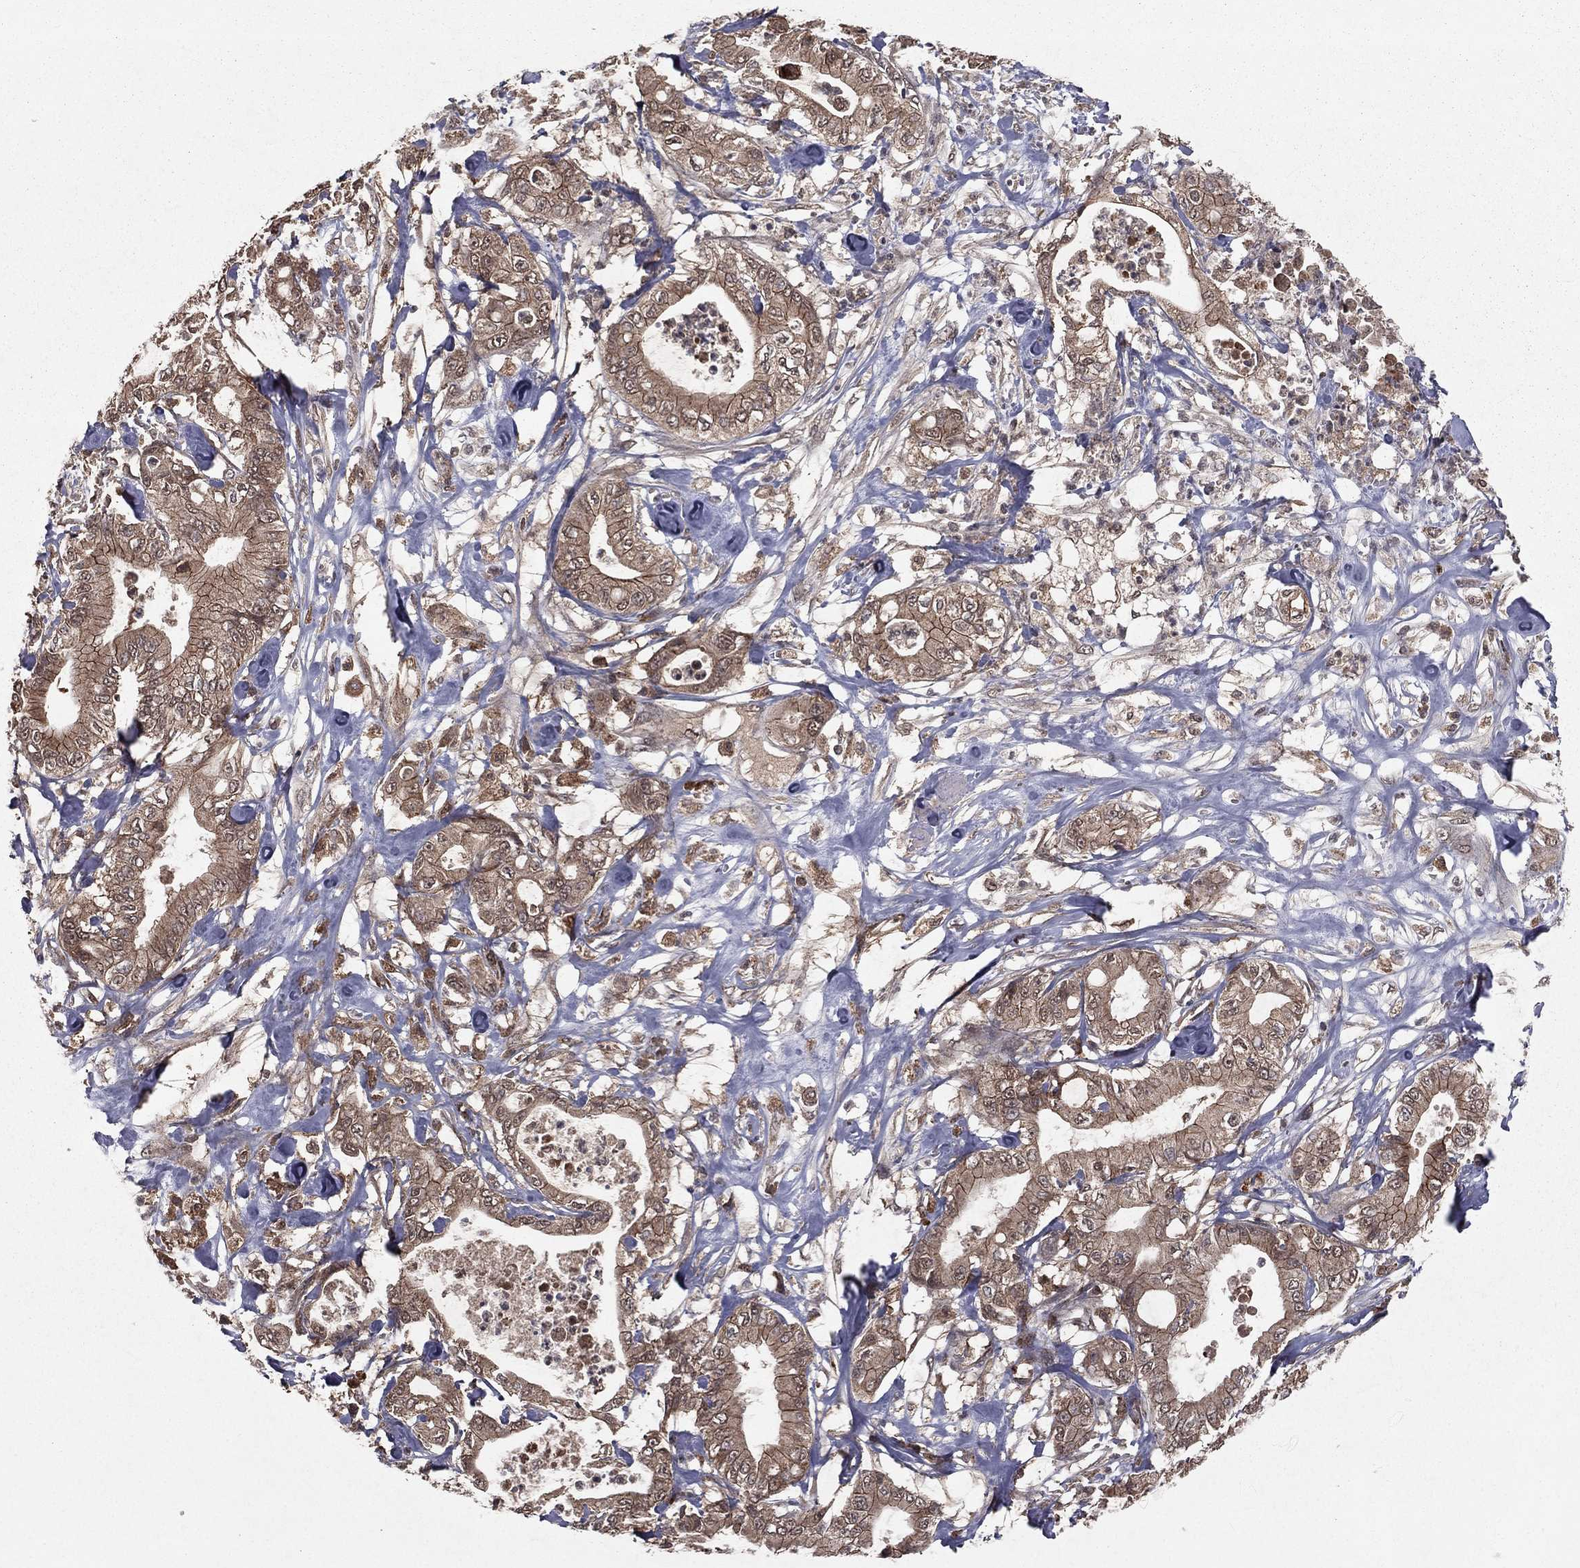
{"staining": {"intensity": "weak", "quantity": ">75%", "location": "cytoplasmic/membranous"}, "tissue": "pancreatic cancer", "cell_type": "Tumor cells", "image_type": "cancer", "snomed": [{"axis": "morphology", "description": "Adenocarcinoma, NOS"}, {"axis": "topography", "description": "Pancreas"}], "caption": "DAB (3,3'-diaminobenzidine) immunohistochemical staining of human adenocarcinoma (pancreatic) reveals weak cytoplasmic/membranous protein staining in approximately >75% of tumor cells. Nuclei are stained in blue.", "gene": "ZDHHC15", "patient": {"sex": "male", "age": 71}}